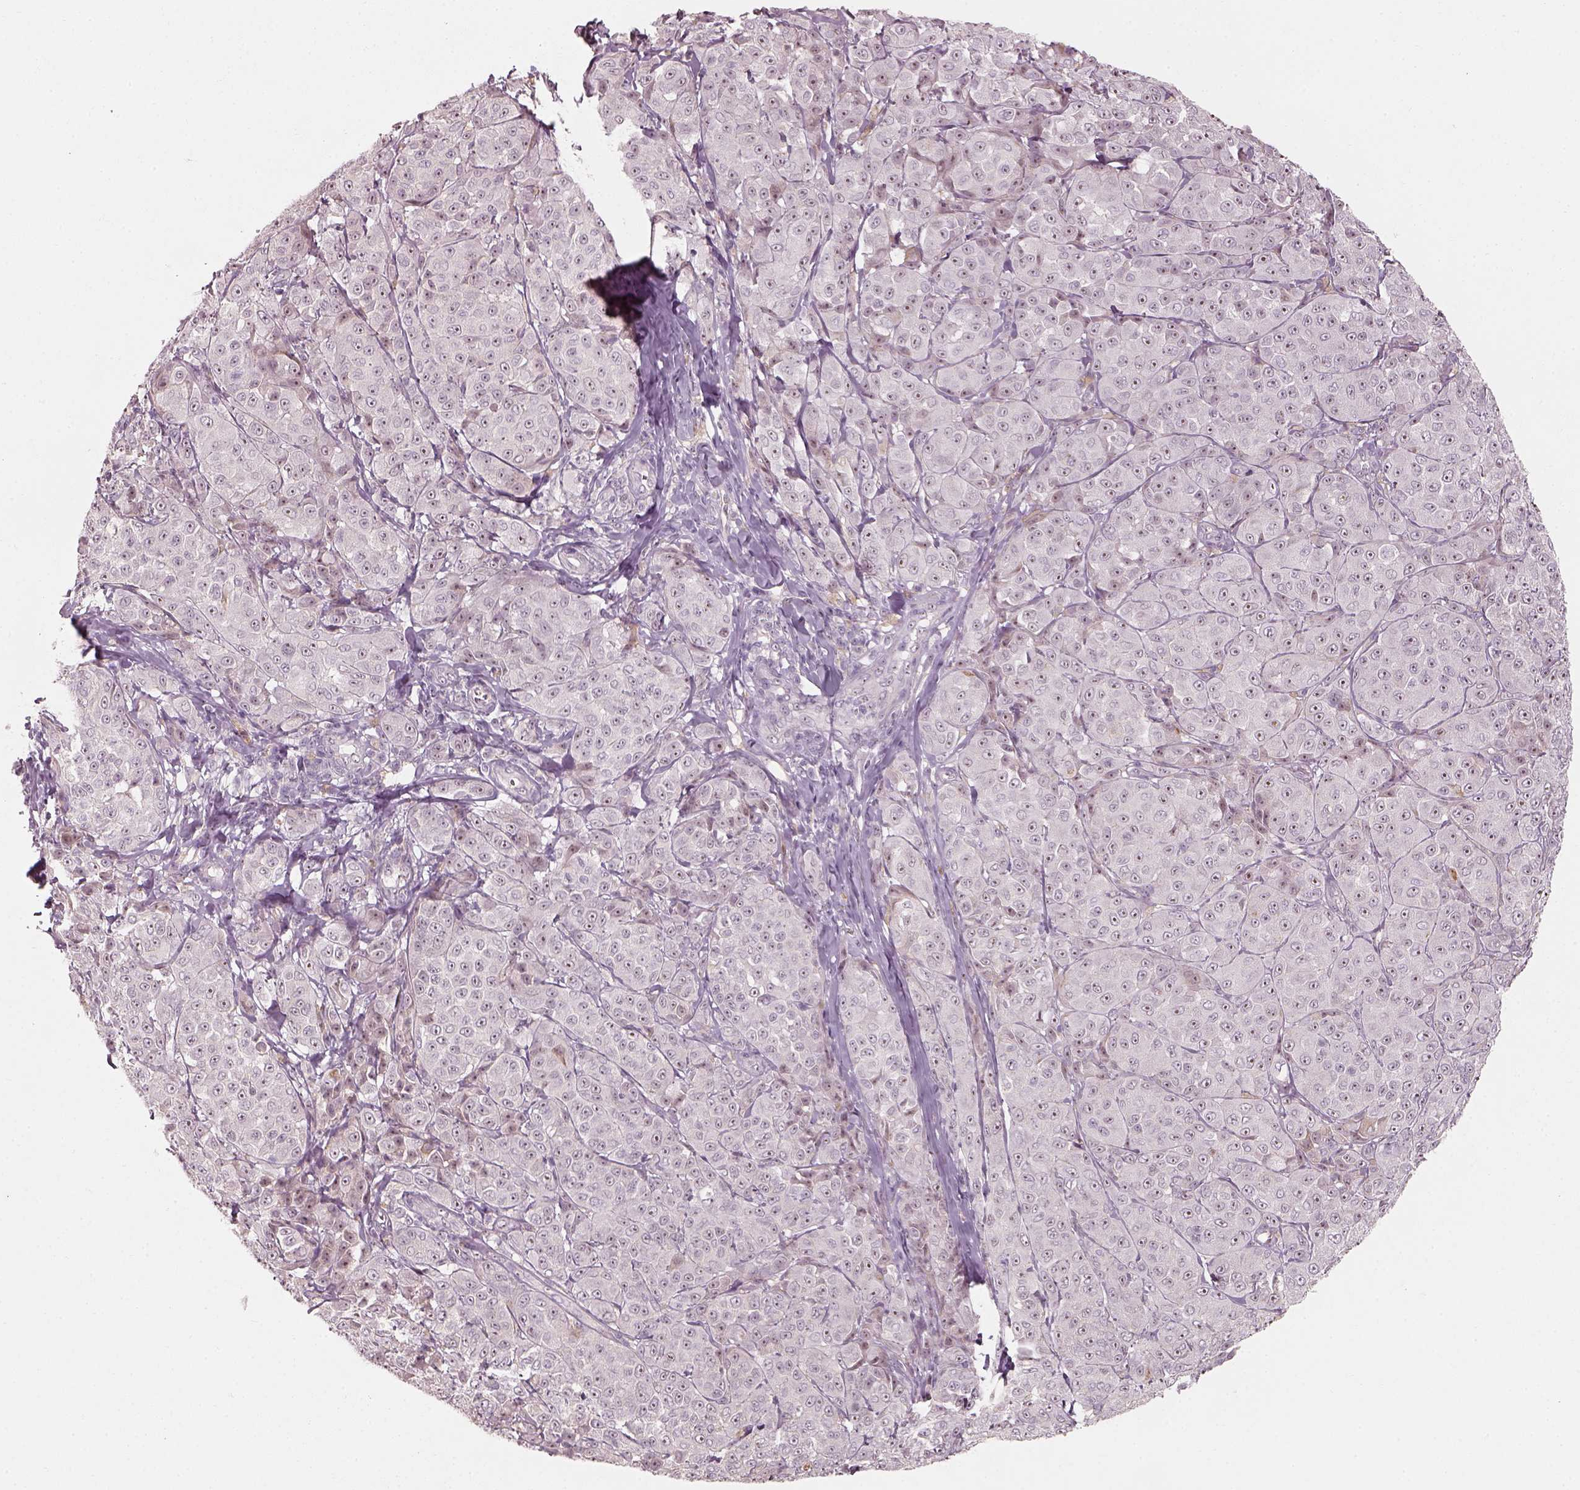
{"staining": {"intensity": "weak", "quantity": "25%-75%", "location": "cytoplasmic/membranous"}, "tissue": "melanoma", "cell_type": "Tumor cells", "image_type": "cancer", "snomed": [{"axis": "morphology", "description": "Malignant melanoma, NOS"}, {"axis": "topography", "description": "Skin"}], "caption": "High-power microscopy captured an IHC micrograph of malignant melanoma, revealing weak cytoplasmic/membranous staining in about 25%-75% of tumor cells. The staining was performed using DAB (3,3'-diaminobenzidine), with brown indicating positive protein expression. Nuclei are stained blue with hematoxylin.", "gene": "CDS1", "patient": {"sex": "male", "age": 89}}